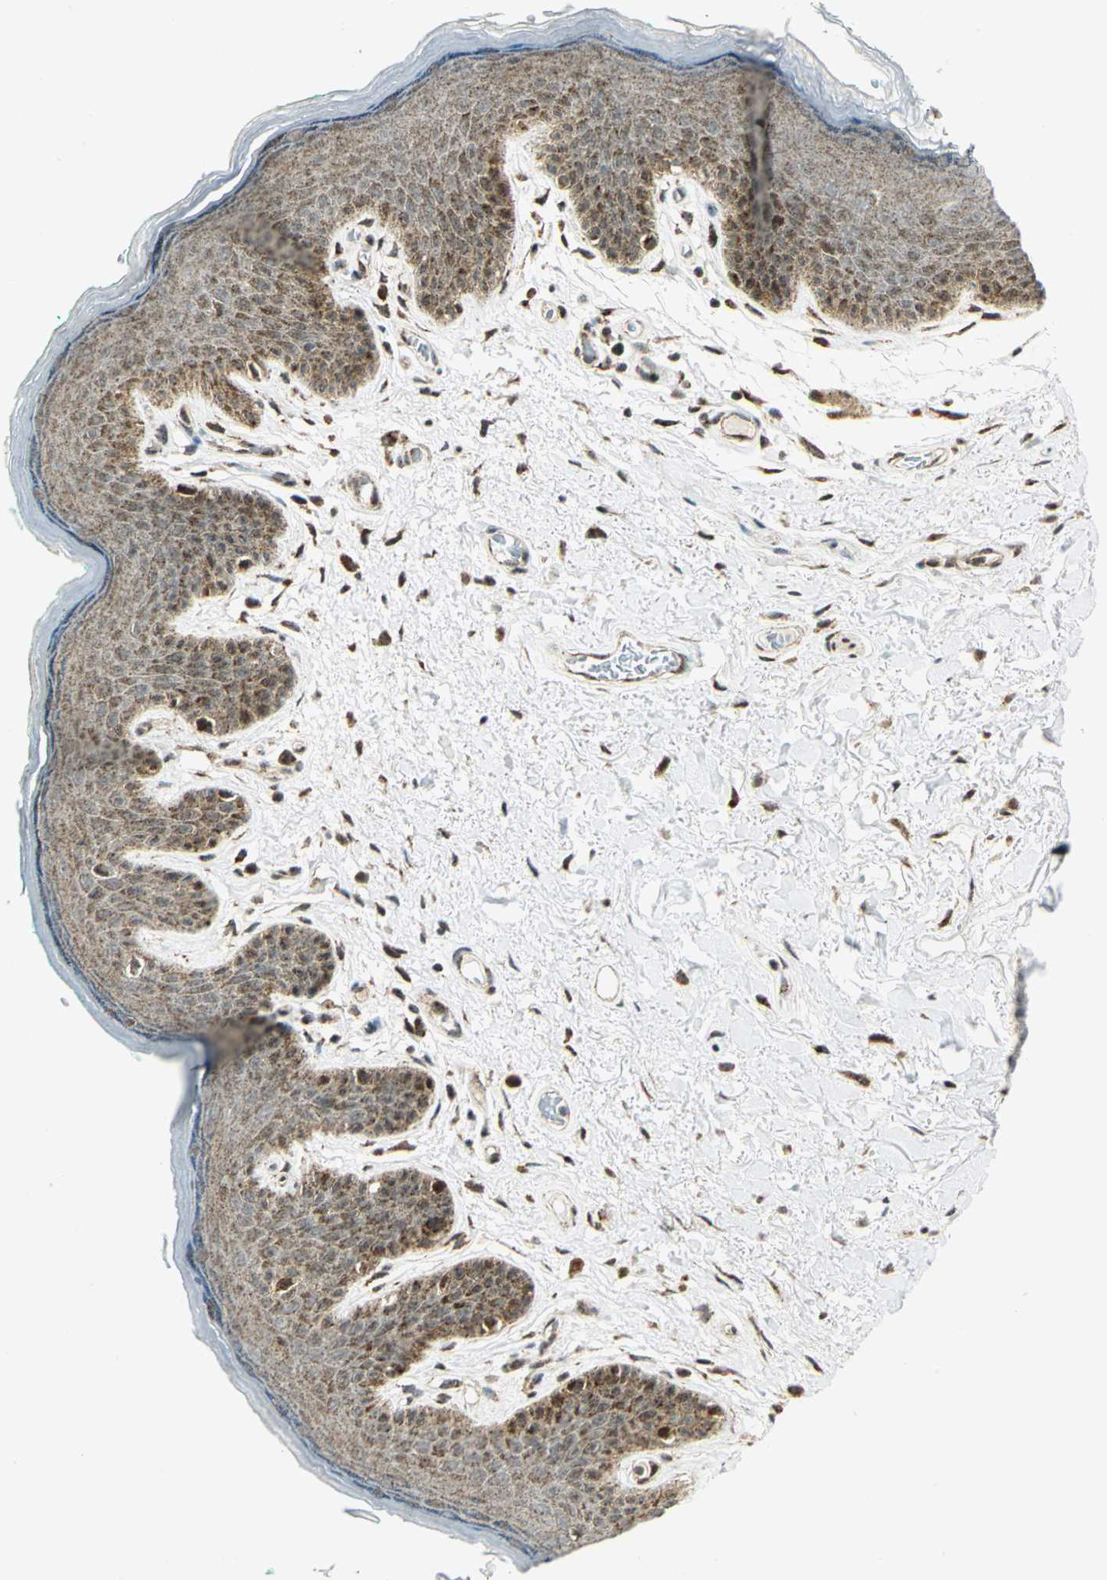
{"staining": {"intensity": "moderate", "quantity": ">75%", "location": "cytoplasmic/membranous"}, "tissue": "skin", "cell_type": "Epidermal cells", "image_type": "normal", "snomed": [{"axis": "morphology", "description": "Normal tissue, NOS"}, {"axis": "topography", "description": "Anal"}], "caption": "Immunohistochemistry (IHC) micrograph of normal human skin stained for a protein (brown), which displays medium levels of moderate cytoplasmic/membranous staining in approximately >75% of epidermal cells.", "gene": "ATP6V1A", "patient": {"sex": "male", "age": 74}}